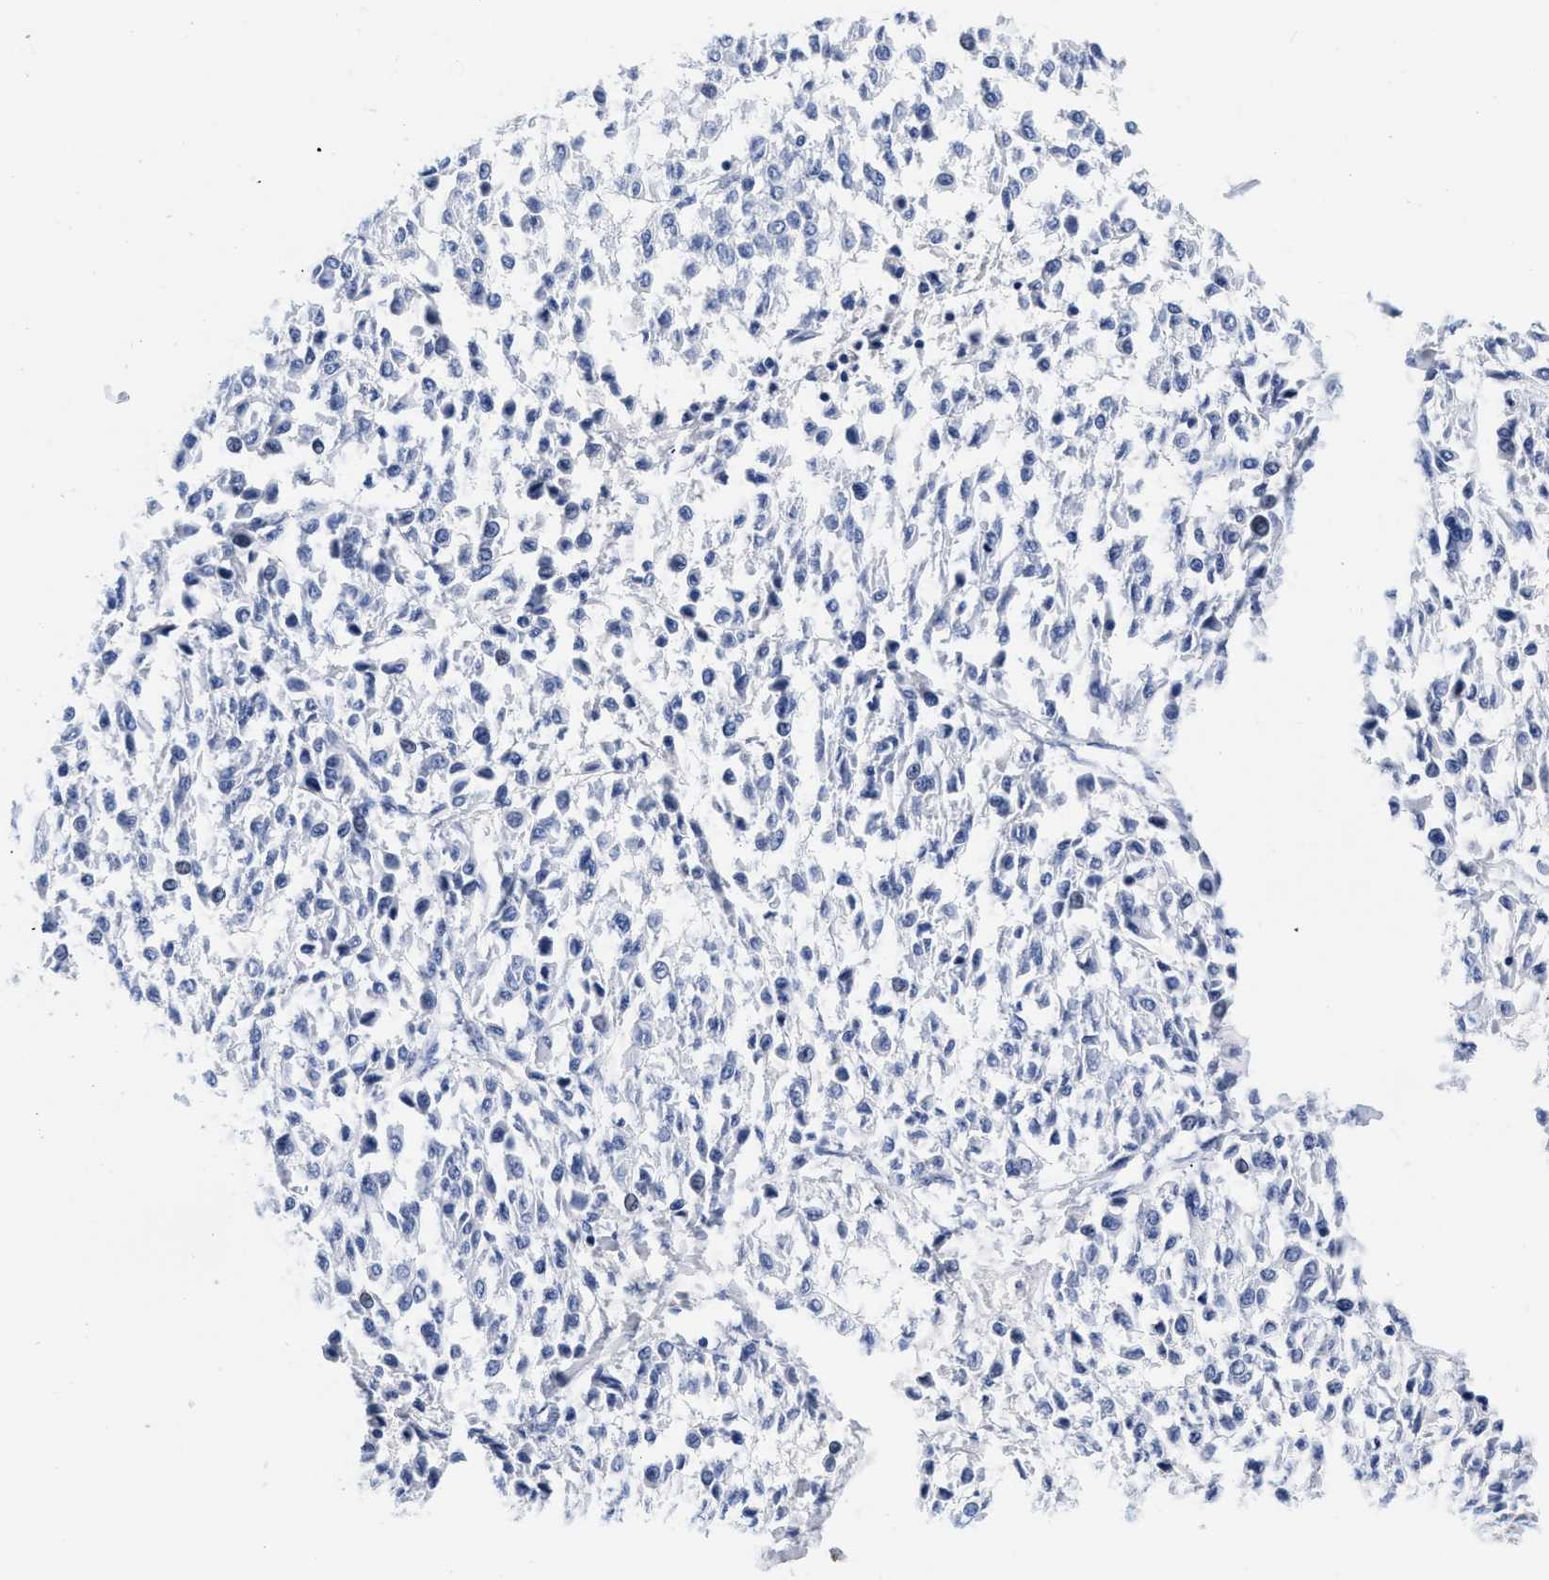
{"staining": {"intensity": "negative", "quantity": "none", "location": "none"}, "tissue": "melanoma", "cell_type": "Tumor cells", "image_type": "cancer", "snomed": [{"axis": "morphology", "description": "Malignant melanoma, Metastatic site"}, {"axis": "topography", "description": "Soft tissue"}], "caption": "There is no significant positivity in tumor cells of malignant melanoma (metastatic site).", "gene": "CER1", "patient": {"sex": "male", "age": 41}}